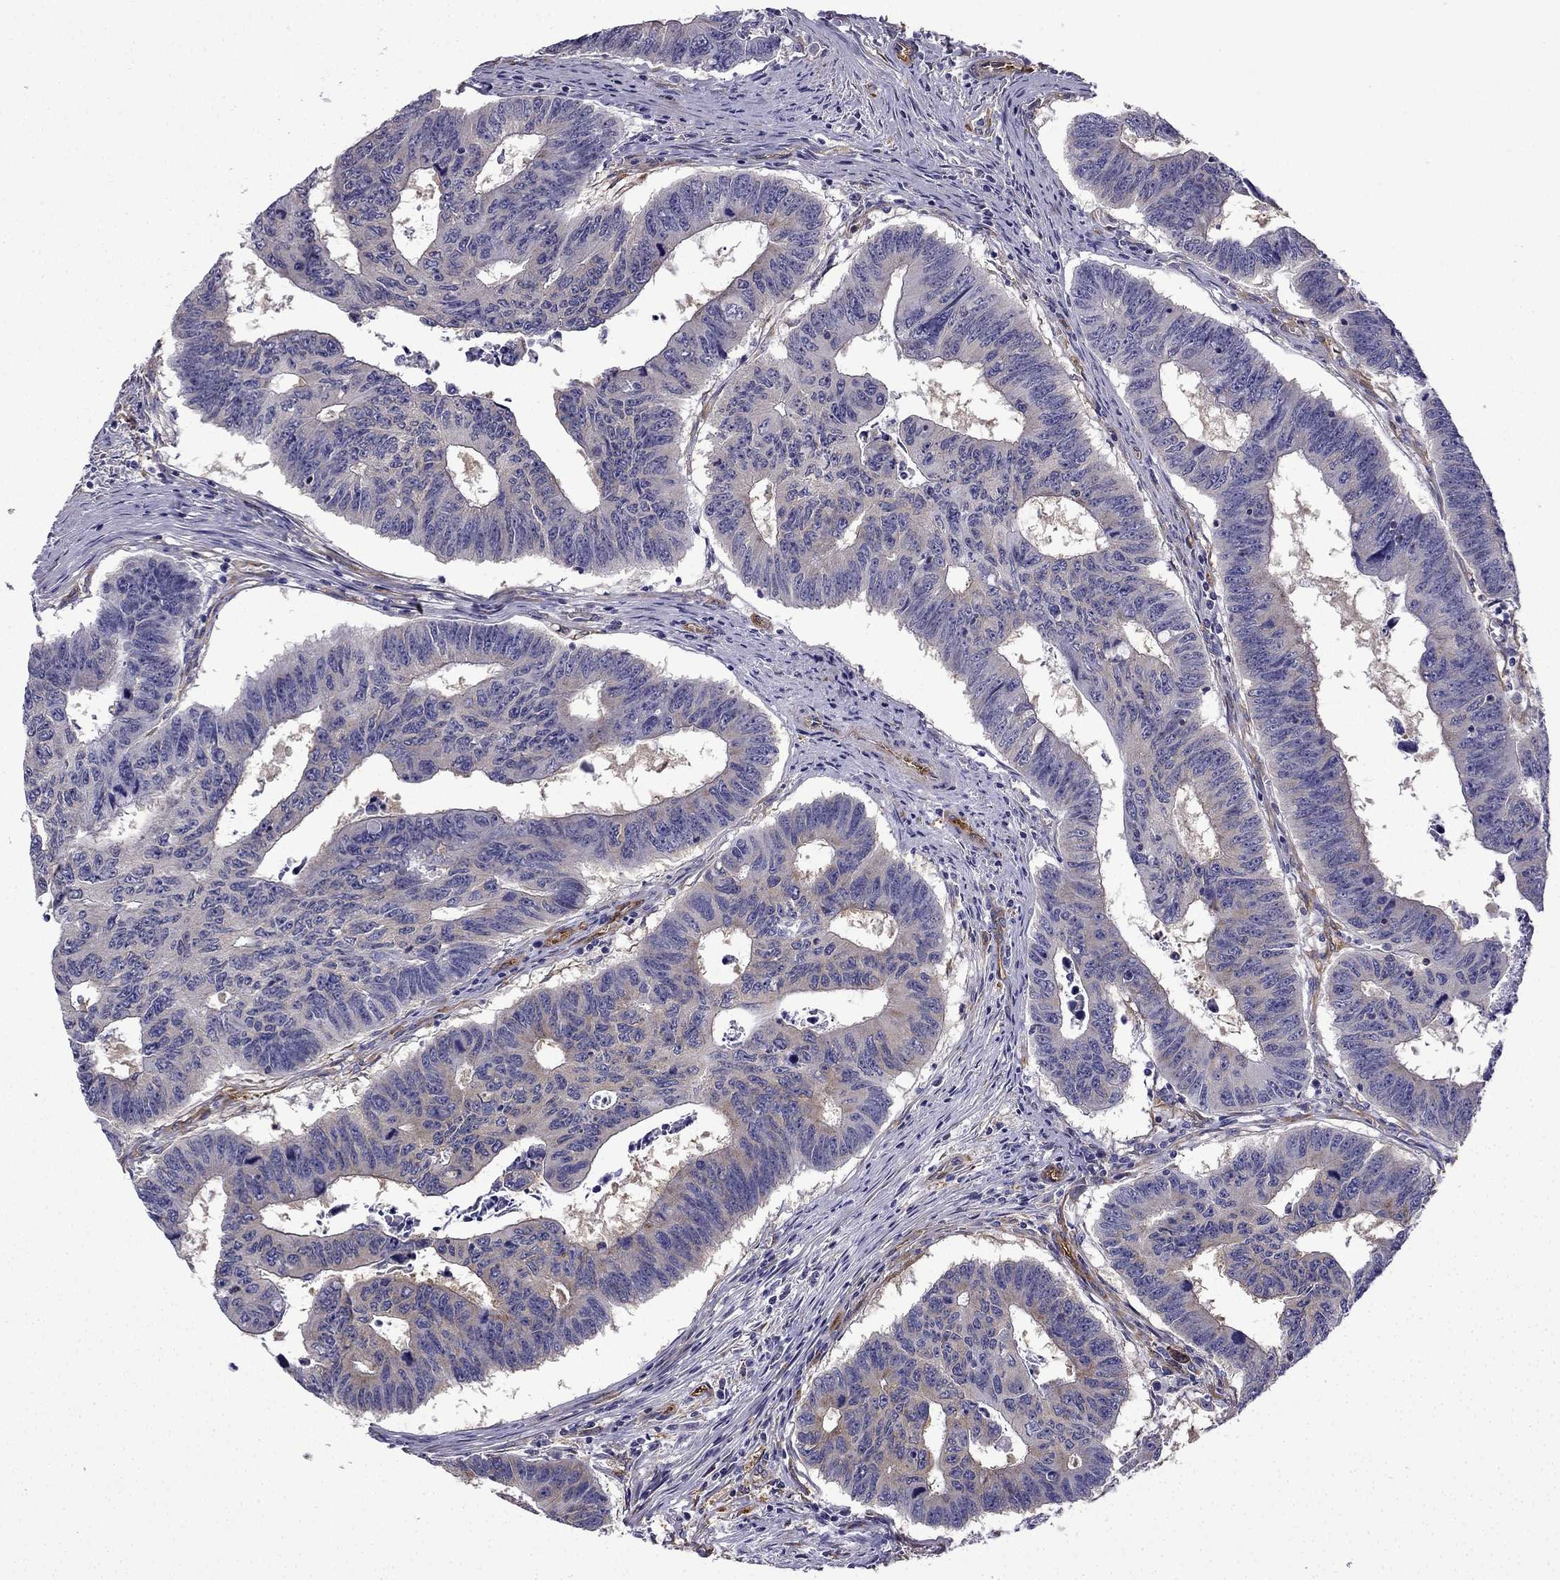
{"staining": {"intensity": "weak", "quantity": "<25%", "location": "cytoplasmic/membranous"}, "tissue": "colorectal cancer", "cell_type": "Tumor cells", "image_type": "cancer", "snomed": [{"axis": "morphology", "description": "Adenocarcinoma, NOS"}, {"axis": "topography", "description": "Appendix"}, {"axis": "topography", "description": "Colon"}, {"axis": "topography", "description": "Cecum"}, {"axis": "topography", "description": "Colon asc"}], "caption": "IHC photomicrograph of human adenocarcinoma (colorectal) stained for a protein (brown), which reveals no expression in tumor cells.", "gene": "MAP4", "patient": {"sex": "female", "age": 85}}